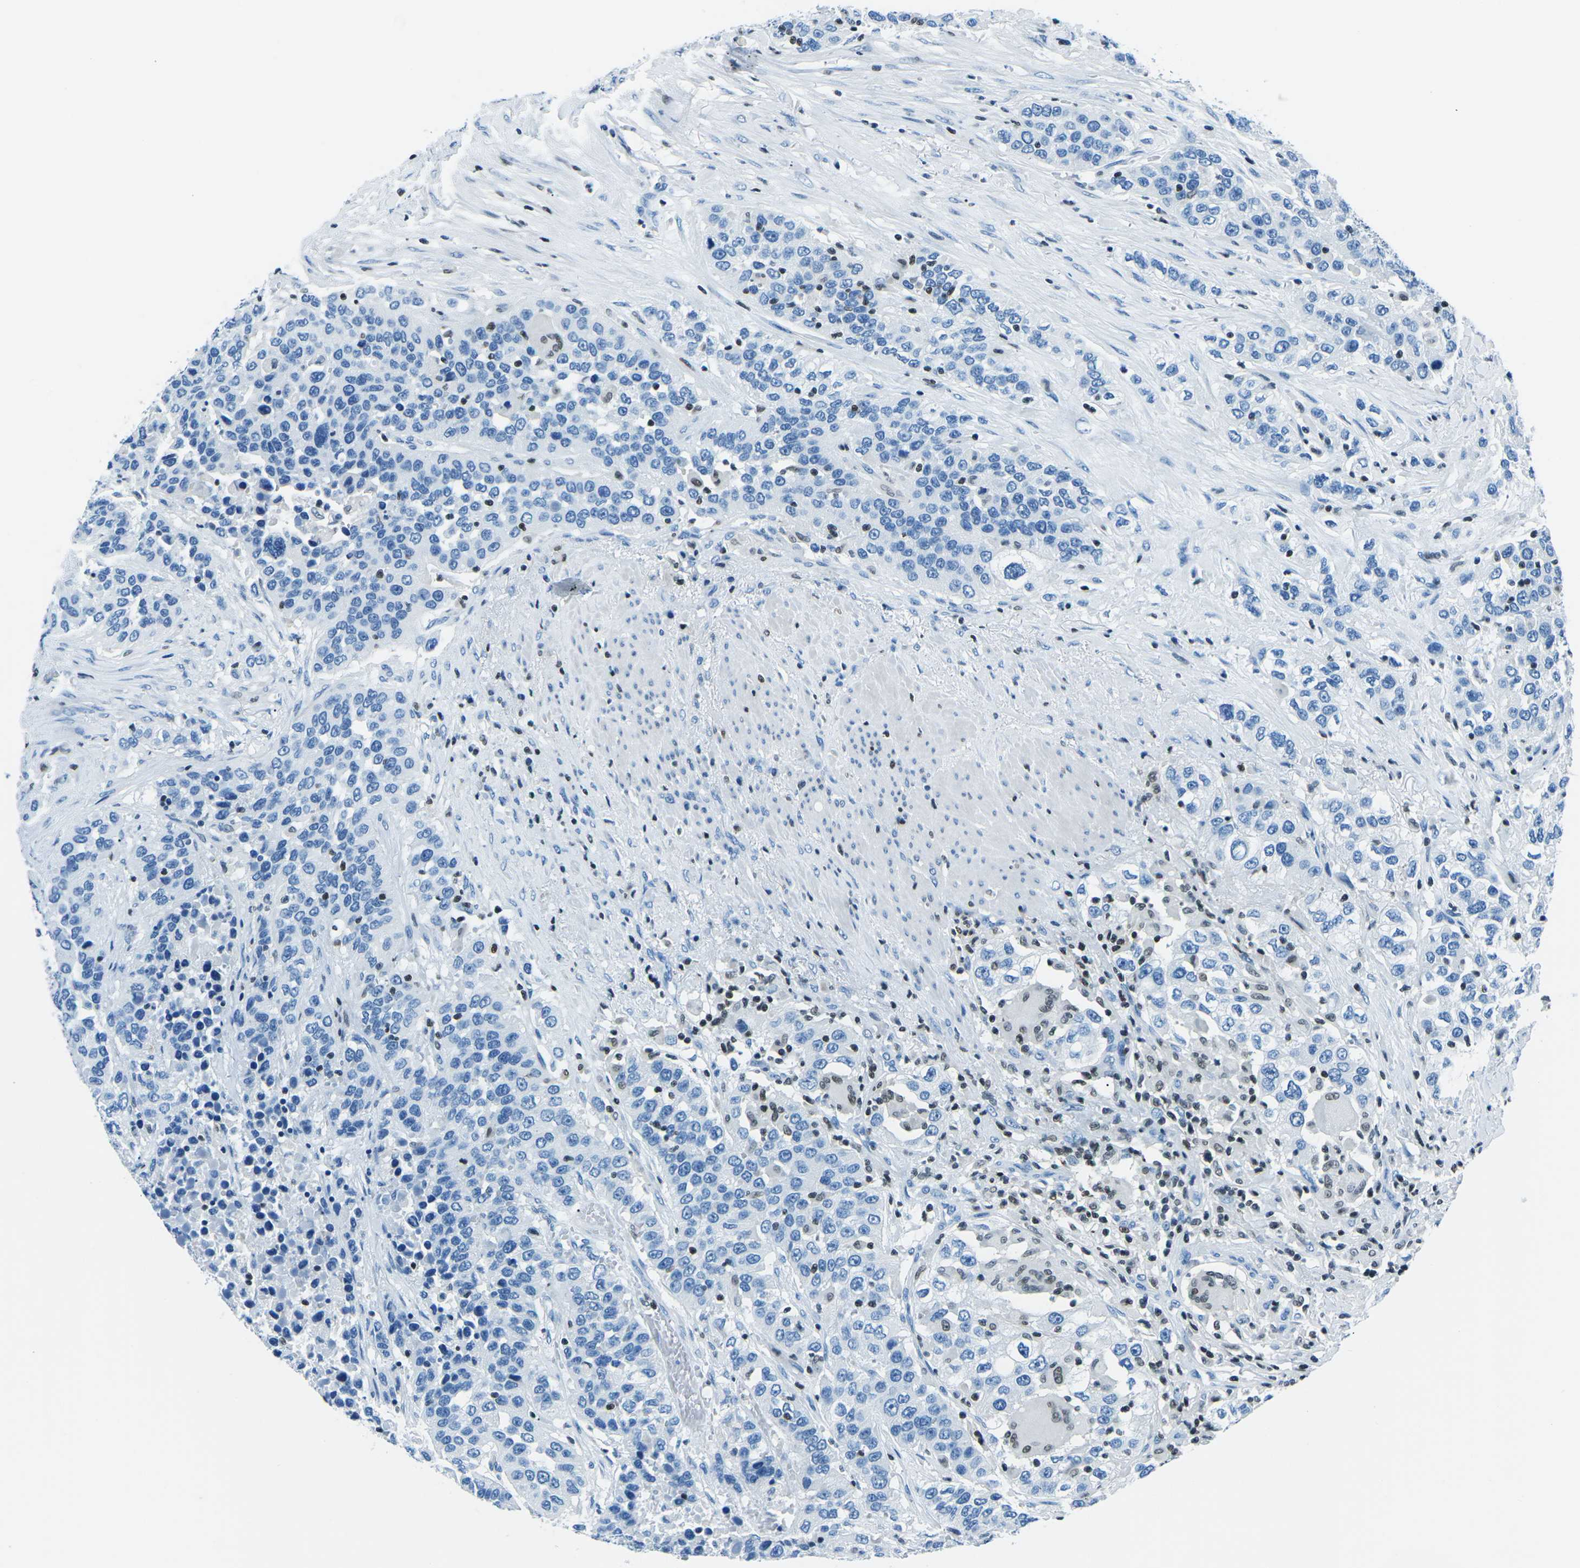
{"staining": {"intensity": "negative", "quantity": "none", "location": "none"}, "tissue": "urothelial cancer", "cell_type": "Tumor cells", "image_type": "cancer", "snomed": [{"axis": "morphology", "description": "Urothelial carcinoma, High grade"}, {"axis": "topography", "description": "Urinary bladder"}], "caption": "There is no significant positivity in tumor cells of high-grade urothelial carcinoma.", "gene": "CELF2", "patient": {"sex": "female", "age": 80}}